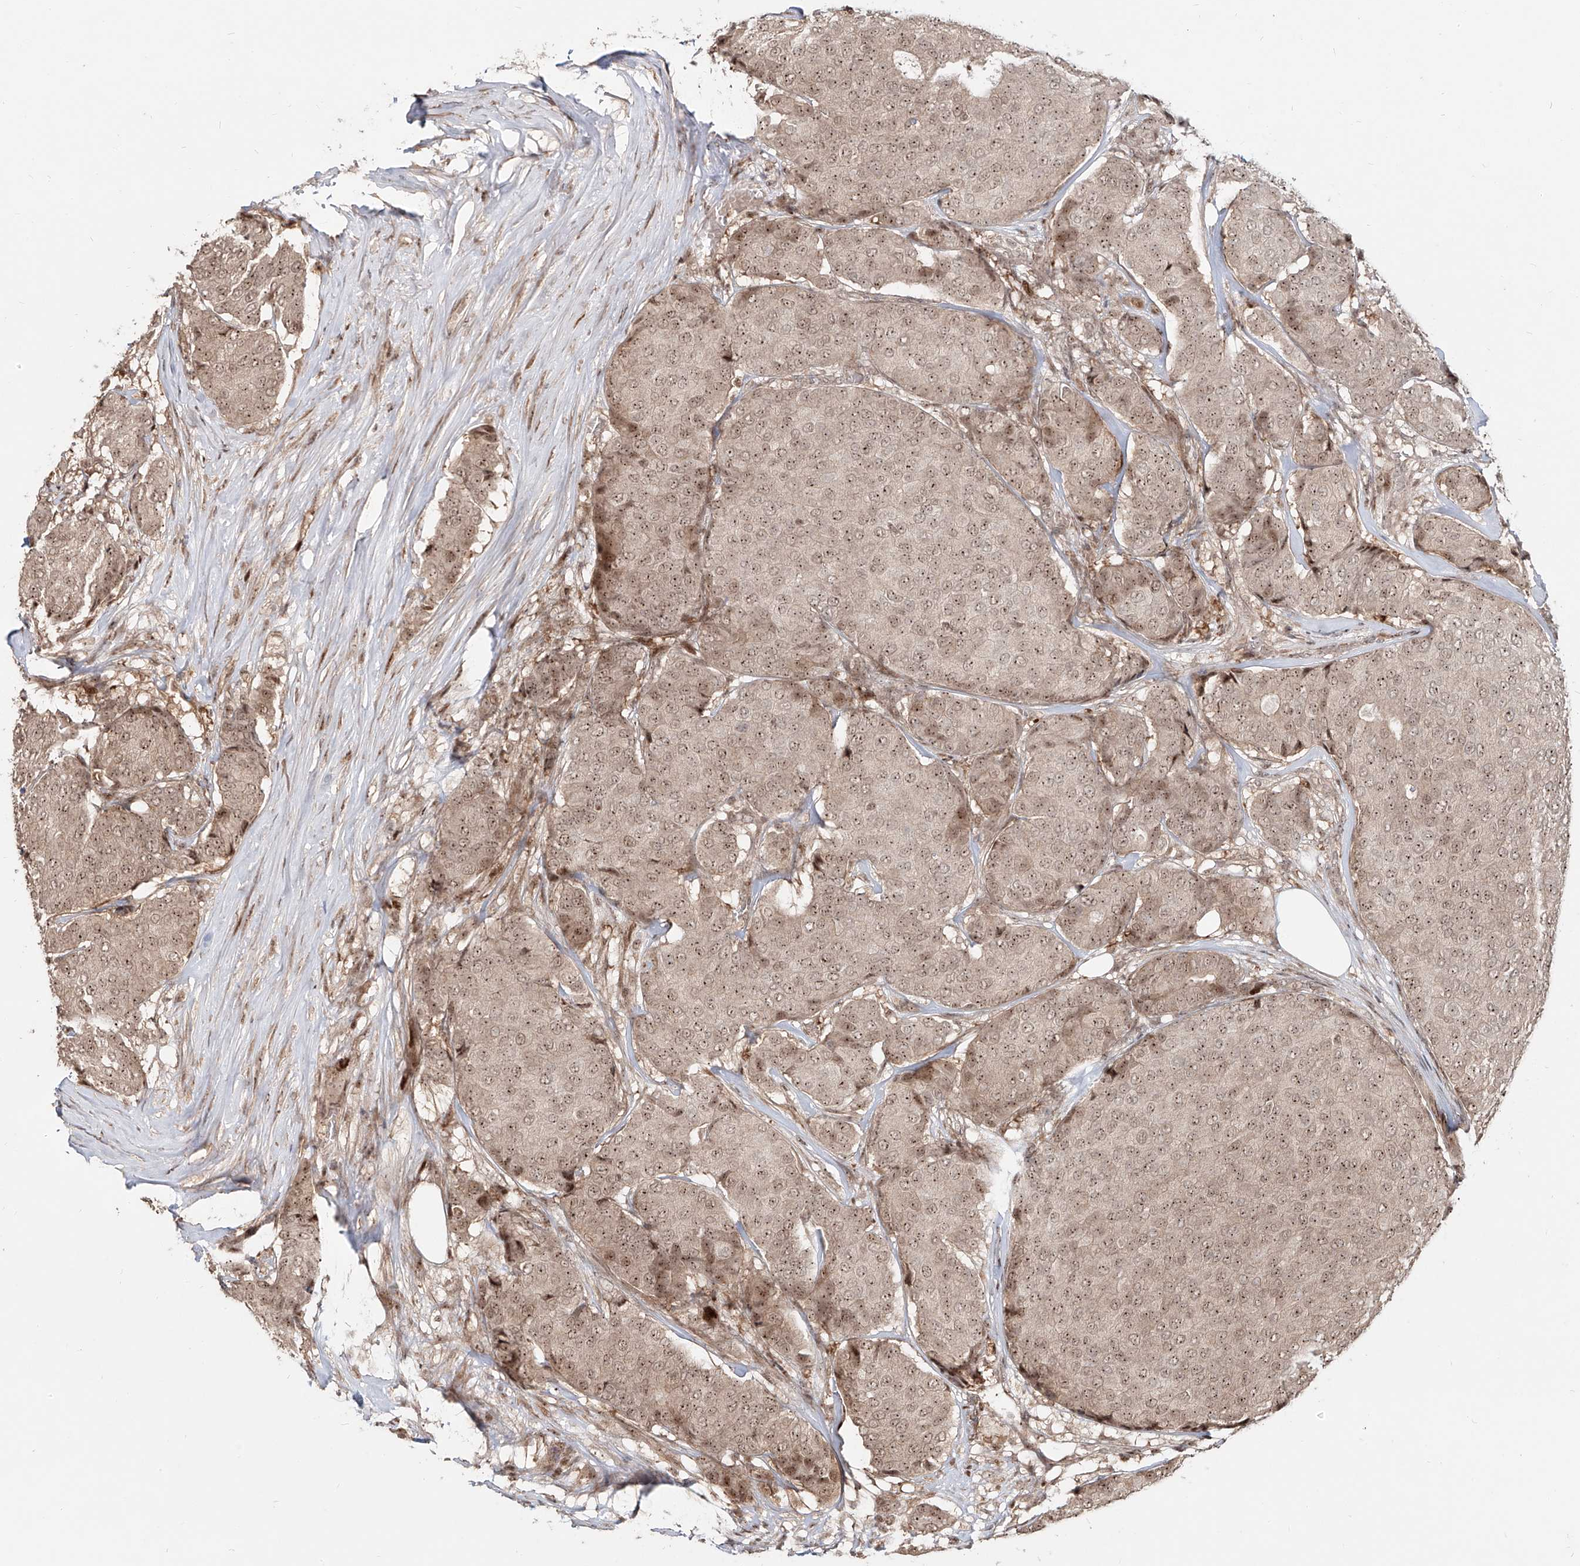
{"staining": {"intensity": "moderate", "quantity": ">75%", "location": "nuclear"}, "tissue": "breast cancer", "cell_type": "Tumor cells", "image_type": "cancer", "snomed": [{"axis": "morphology", "description": "Duct carcinoma"}, {"axis": "topography", "description": "Breast"}], "caption": "Breast cancer (invasive ductal carcinoma) was stained to show a protein in brown. There is medium levels of moderate nuclear positivity in approximately >75% of tumor cells. The staining was performed using DAB (3,3'-diaminobenzidine) to visualize the protein expression in brown, while the nuclei were stained in blue with hematoxylin (Magnification: 20x).", "gene": "ZNF710", "patient": {"sex": "female", "age": 75}}